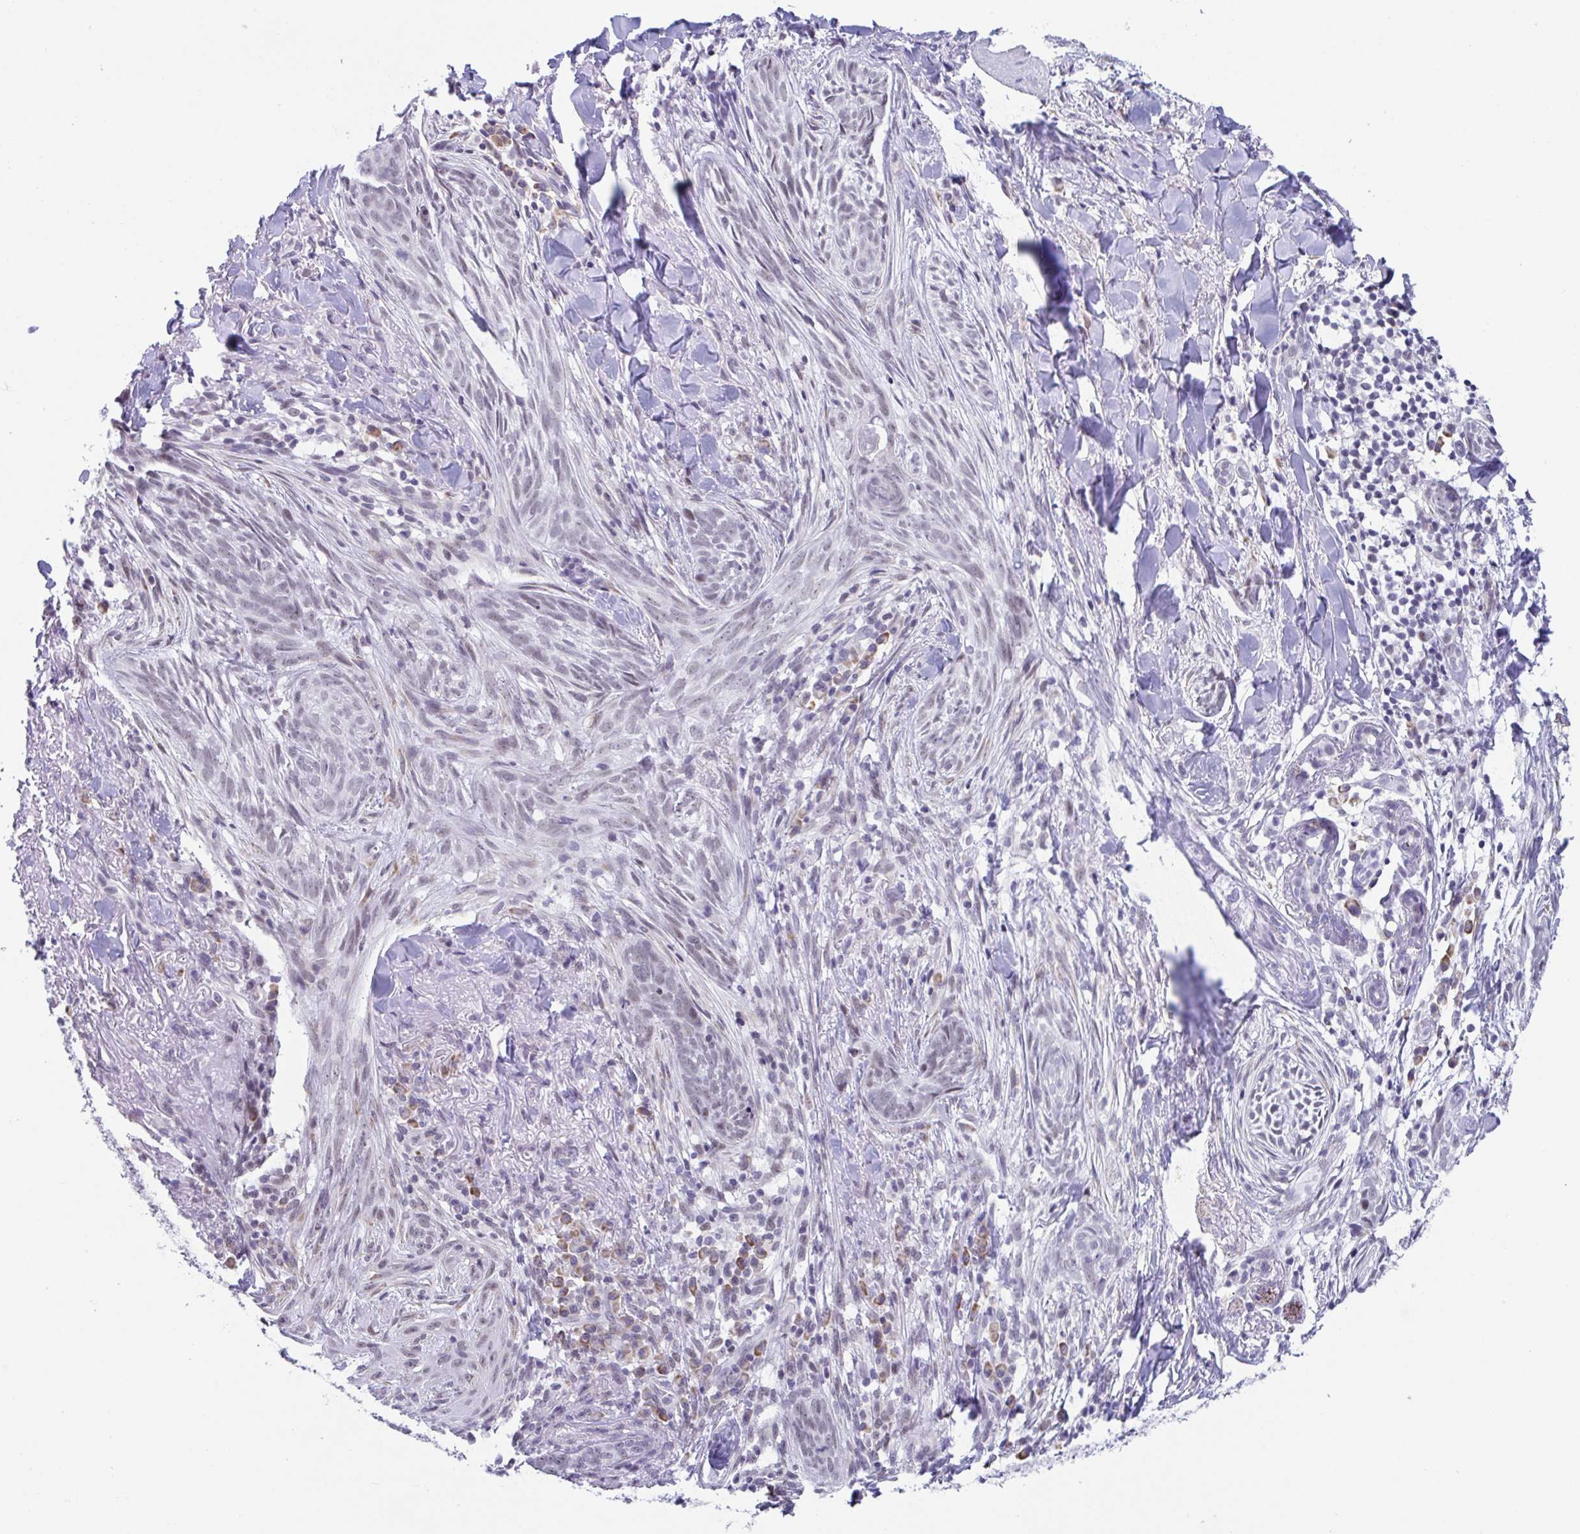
{"staining": {"intensity": "weak", "quantity": "<25%", "location": "nuclear"}, "tissue": "skin cancer", "cell_type": "Tumor cells", "image_type": "cancer", "snomed": [{"axis": "morphology", "description": "Basal cell carcinoma"}, {"axis": "topography", "description": "Skin"}], "caption": "An immunohistochemistry (IHC) photomicrograph of skin cancer (basal cell carcinoma) is shown. There is no staining in tumor cells of skin cancer (basal cell carcinoma). (Brightfield microscopy of DAB (3,3'-diaminobenzidine) immunohistochemistry at high magnification).", "gene": "WDR72", "patient": {"sex": "female", "age": 93}}